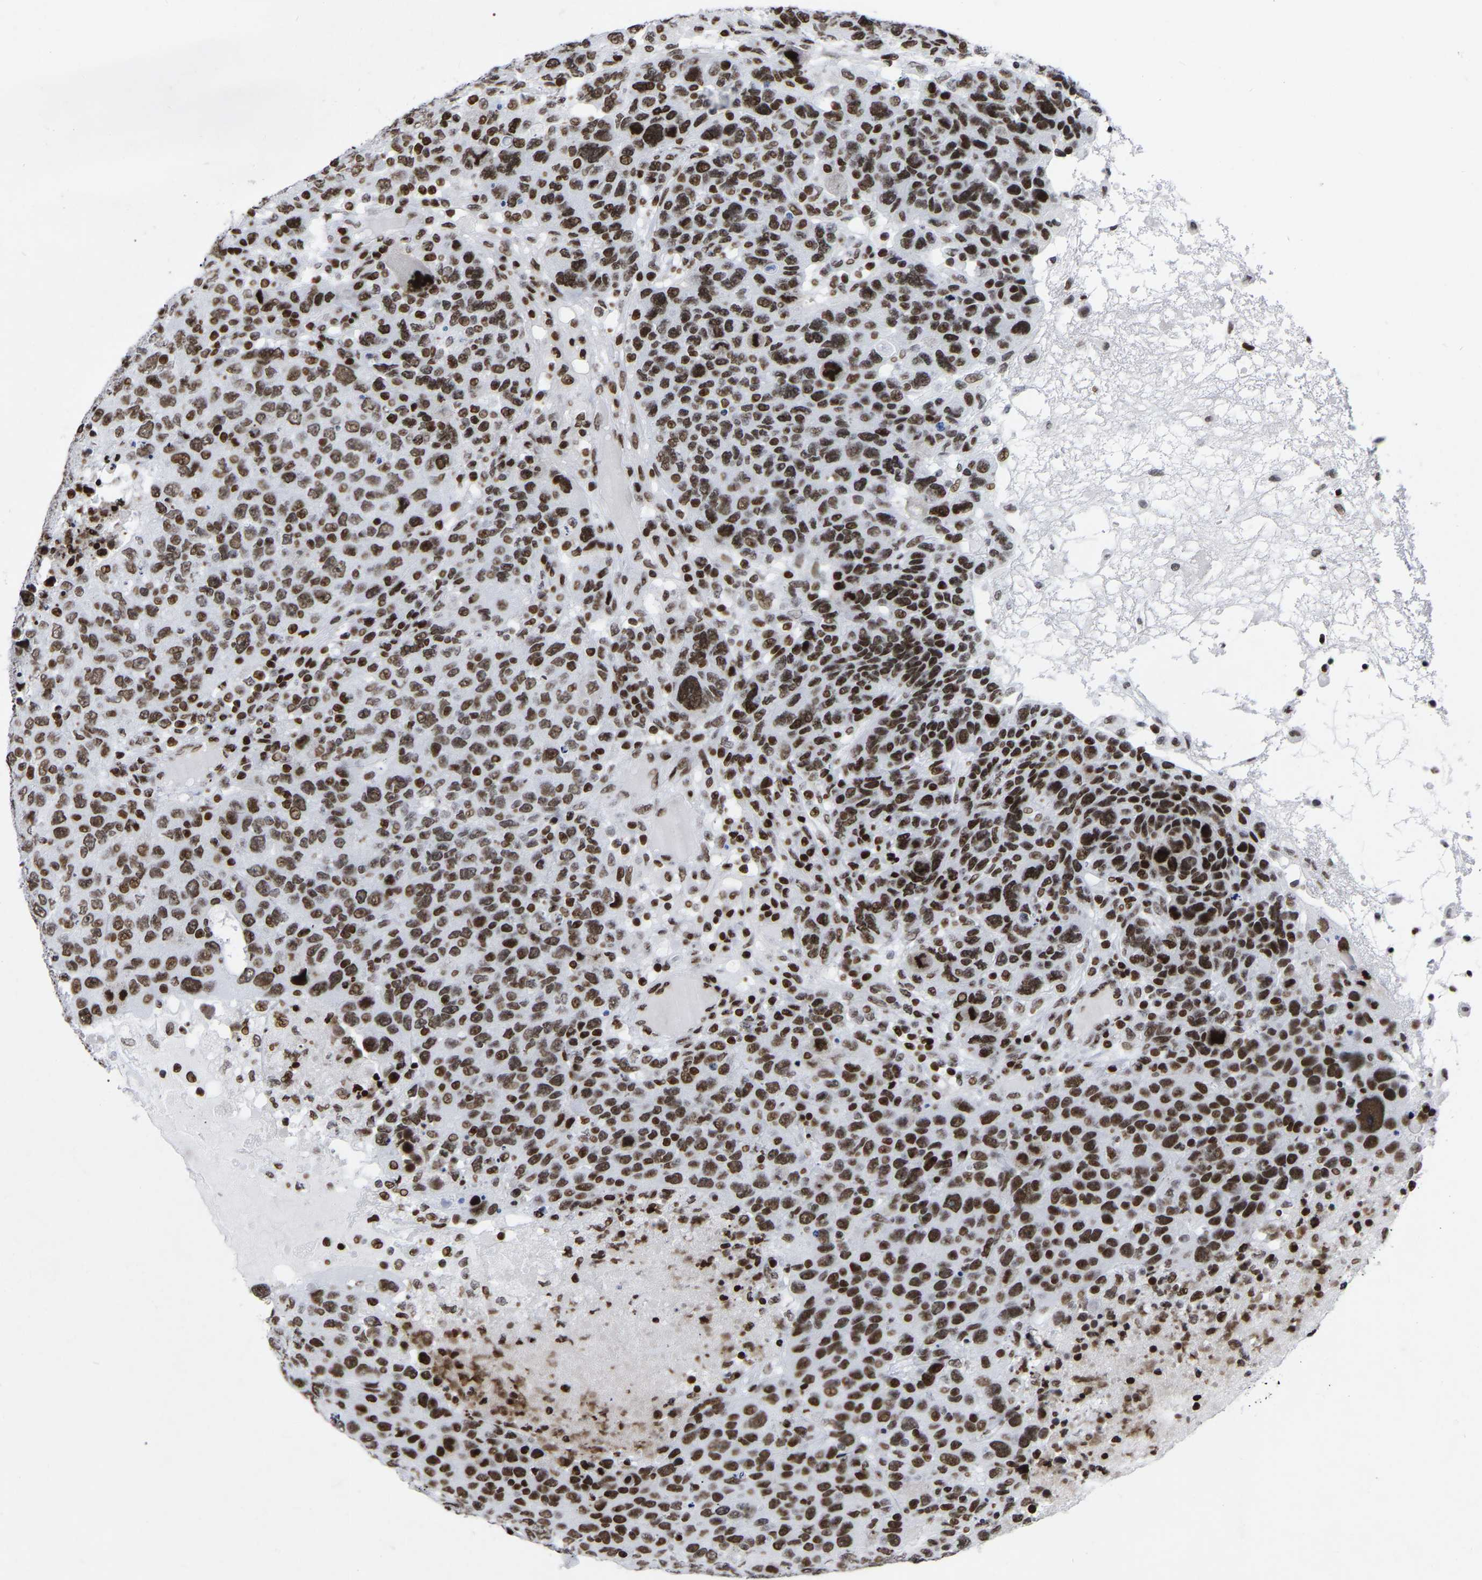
{"staining": {"intensity": "moderate", "quantity": ">75%", "location": "nuclear"}, "tissue": "breast cancer", "cell_type": "Tumor cells", "image_type": "cancer", "snomed": [{"axis": "morphology", "description": "Duct carcinoma"}, {"axis": "topography", "description": "Breast"}], "caption": "Immunohistochemistry histopathology image of breast invasive ductal carcinoma stained for a protein (brown), which shows medium levels of moderate nuclear positivity in approximately >75% of tumor cells.", "gene": "PRCC", "patient": {"sex": "female", "age": 37}}